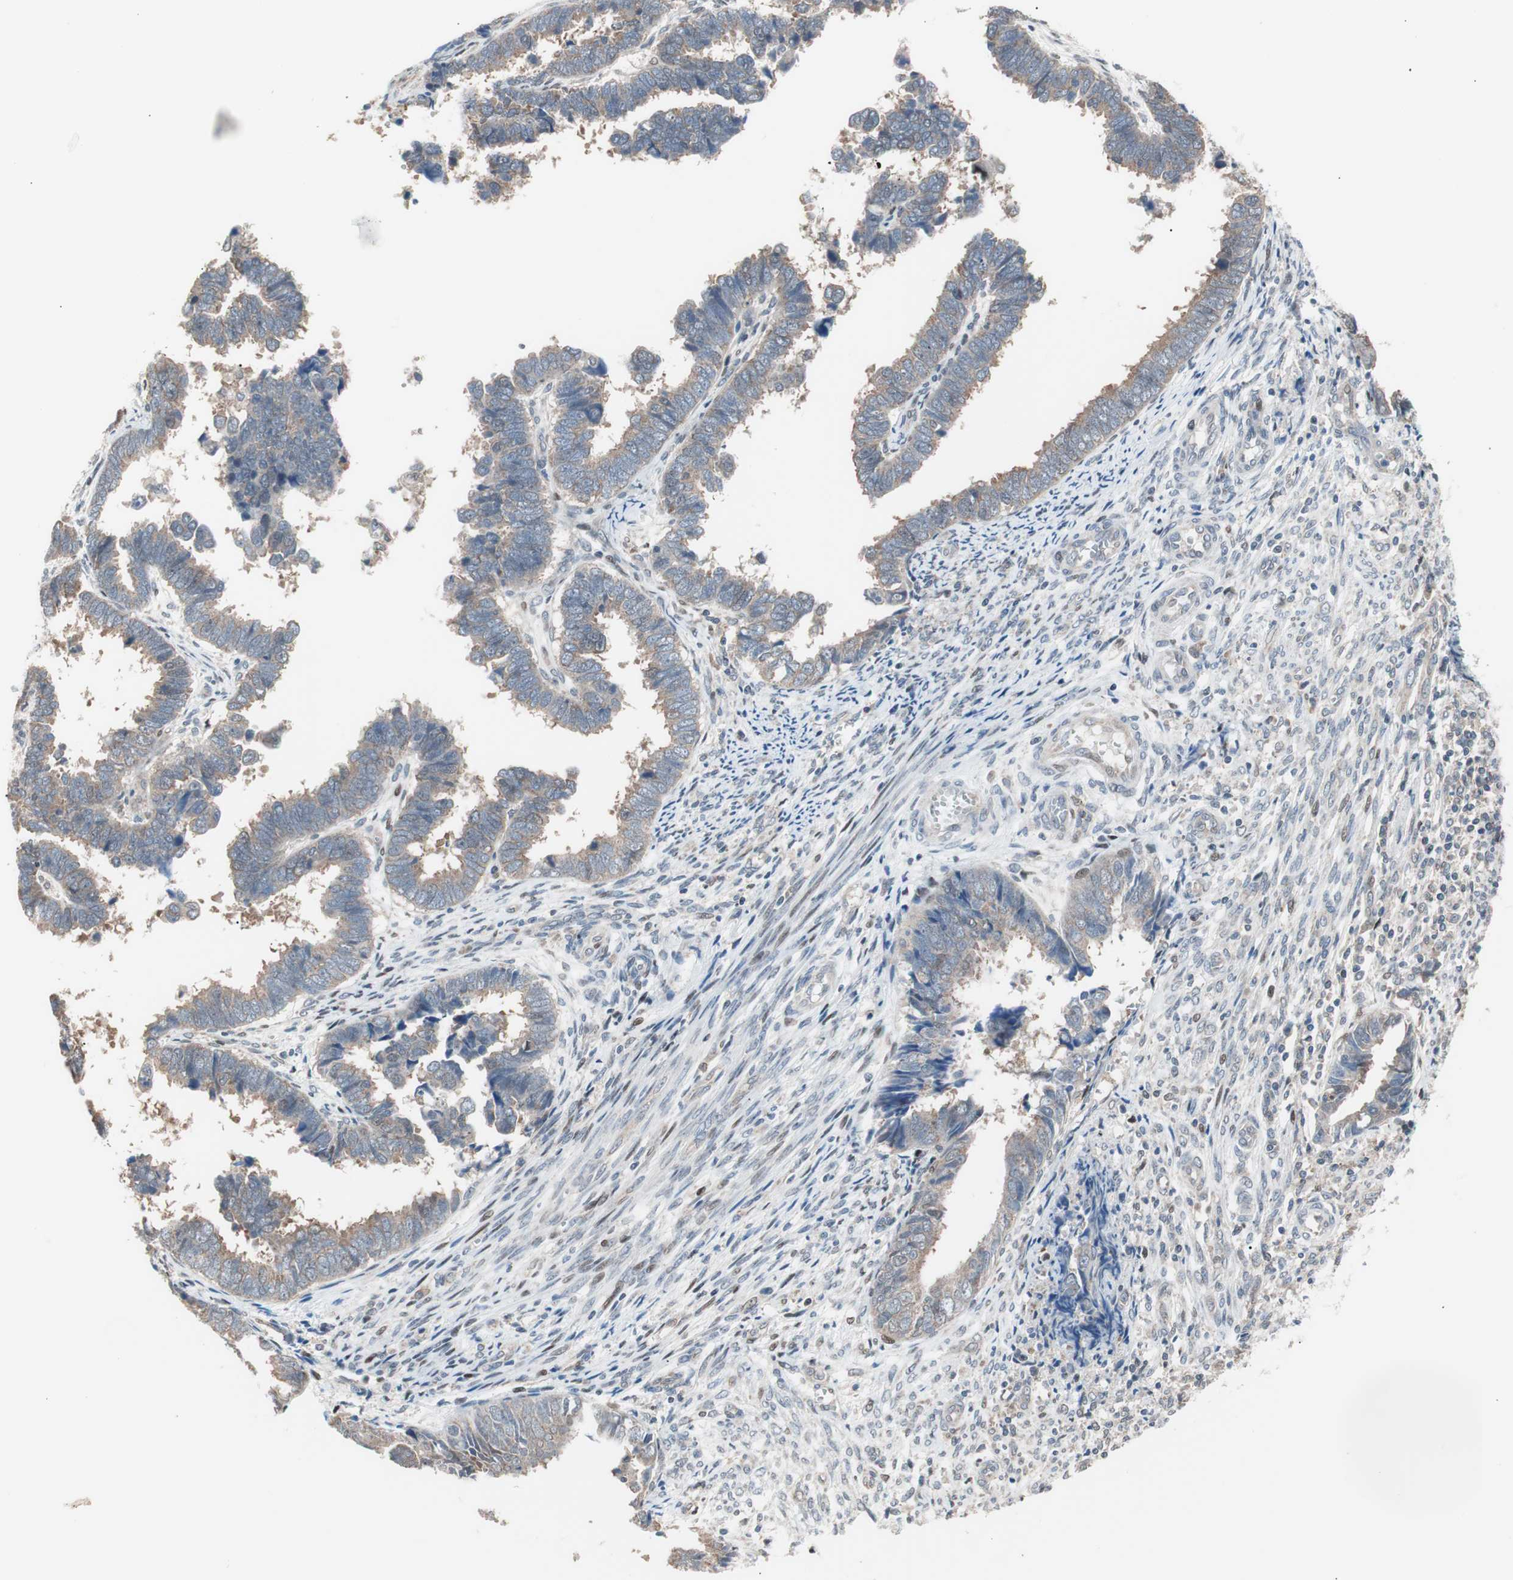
{"staining": {"intensity": "moderate", "quantity": "25%-75%", "location": "cytoplasmic/membranous"}, "tissue": "endometrial cancer", "cell_type": "Tumor cells", "image_type": "cancer", "snomed": [{"axis": "morphology", "description": "Adenocarcinoma, NOS"}, {"axis": "topography", "description": "Endometrium"}], "caption": "The photomicrograph reveals a brown stain indicating the presence of a protein in the cytoplasmic/membranous of tumor cells in endometrial cancer (adenocarcinoma). The protein of interest is shown in brown color, while the nuclei are stained blue.", "gene": "POLH", "patient": {"sex": "female", "age": 75}}